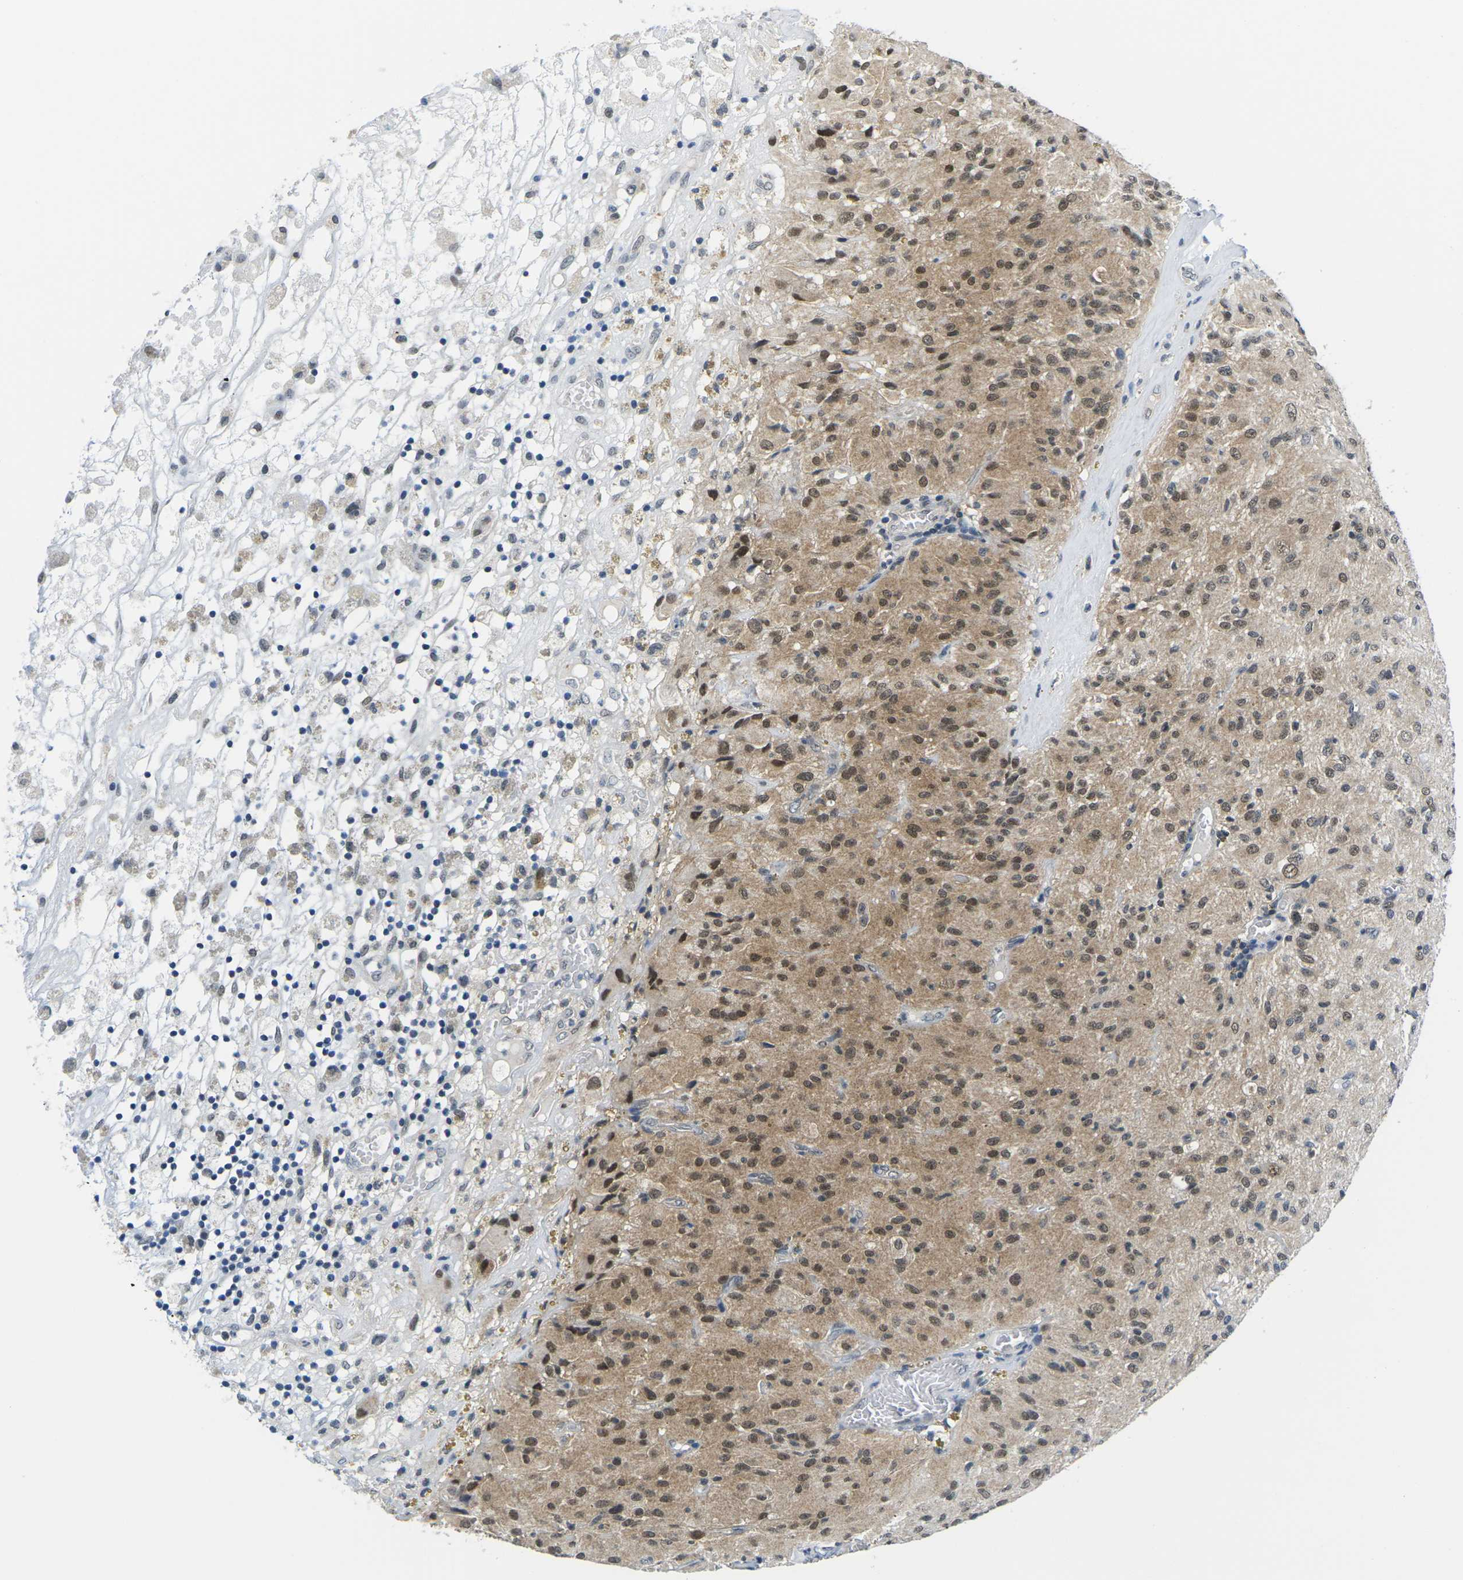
{"staining": {"intensity": "moderate", "quantity": "25%-75%", "location": "cytoplasmic/membranous,nuclear"}, "tissue": "glioma", "cell_type": "Tumor cells", "image_type": "cancer", "snomed": [{"axis": "morphology", "description": "Glioma, malignant, High grade"}, {"axis": "topography", "description": "Brain"}], "caption": "Glioma stained with DAB immunohistochemistry (IHC) exhibits medium levels of moderate cytoplasmic/membranous and nuclear expression in about 25%-75% of tumor cells. The staining was performed using DAB to visualize the protein expression in brown, while the nuclei were stained in blue with hematoxylin (Magnification: 20x).", "gene": "UBA7", "patient": {"sex": "female", "age": 59}}